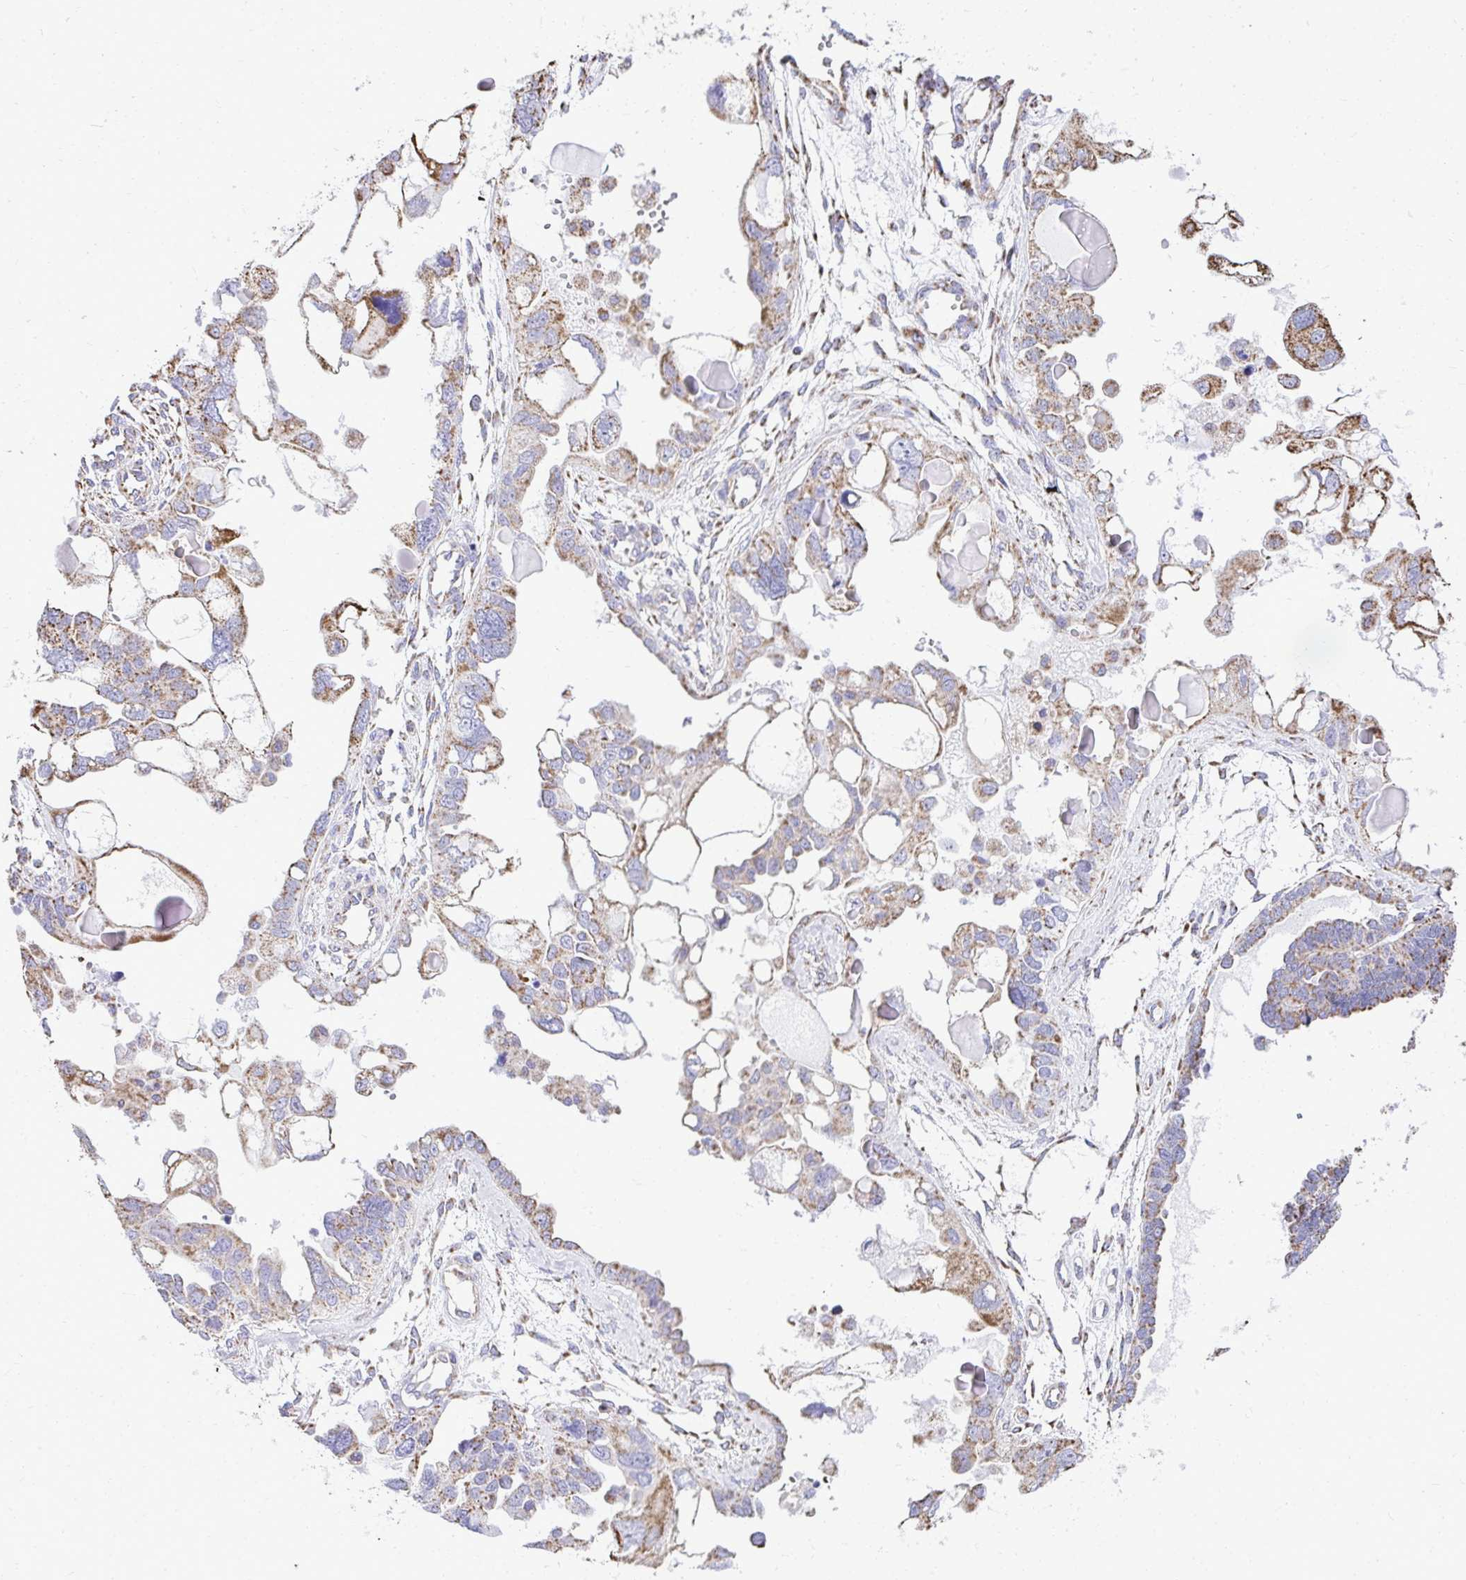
{"staining": {"intensity": "moderate", "quantity": "25%-75%", "location": "cytoplasmic/membranous"}, "tissue": "ovarian cancer", "cell_type": "Tumor cells", "image_type": "cancer", "snomed": [{"axis": "morphology", "description": "Cystadenocarcinoma, serous, NOS"}, {"axis": "topography", "description": "Ovary"}], "caption": "Ovarian cancer was stained to show a protein in brown. There is medium levels of moderate cytoplasmic/membranous positivity in approximately 25%-75% of tumor cells. Nuclei are stained in blue.", "gene": "MPZL2", "patient": {"sex": "female", "age": 51}}